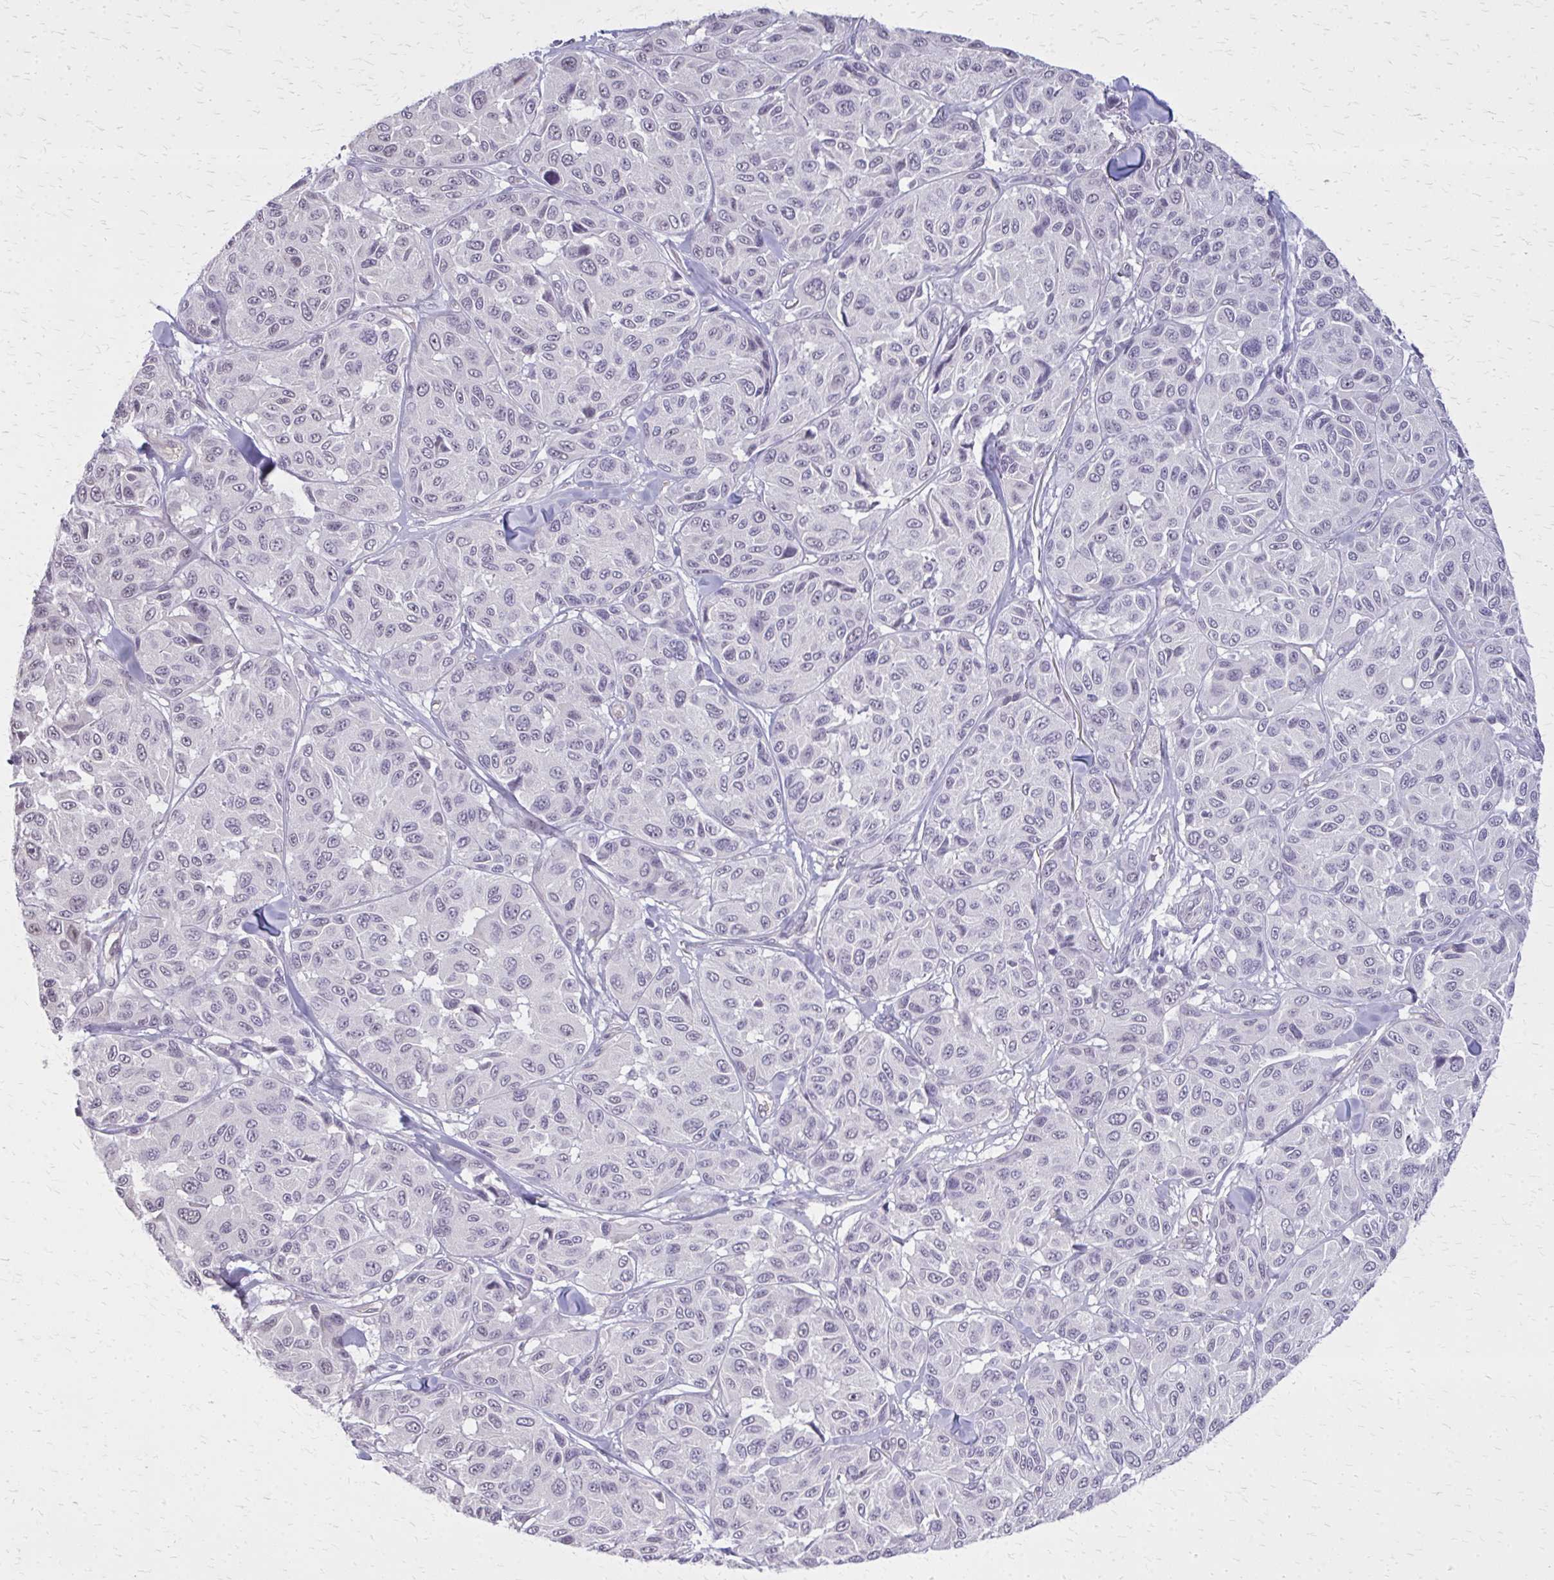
{"staining": {"intensity": "negative", "quantity": "none", "location": "none"}, "tissue": "melanoma", "cell_type": "Tumor cells", "image_type": "cancer", "snomed": [{"axis": "morphology", "description": "Malignant melanoma, NOS"}, {"axis": "topography", "description": "Skin"}], "caption": "Melanoma was stained to show a protein in brown. There is no significant expression in tumor cells.", "gene": "PLCB1", "patient": {"sex": "female", "age": 66}}